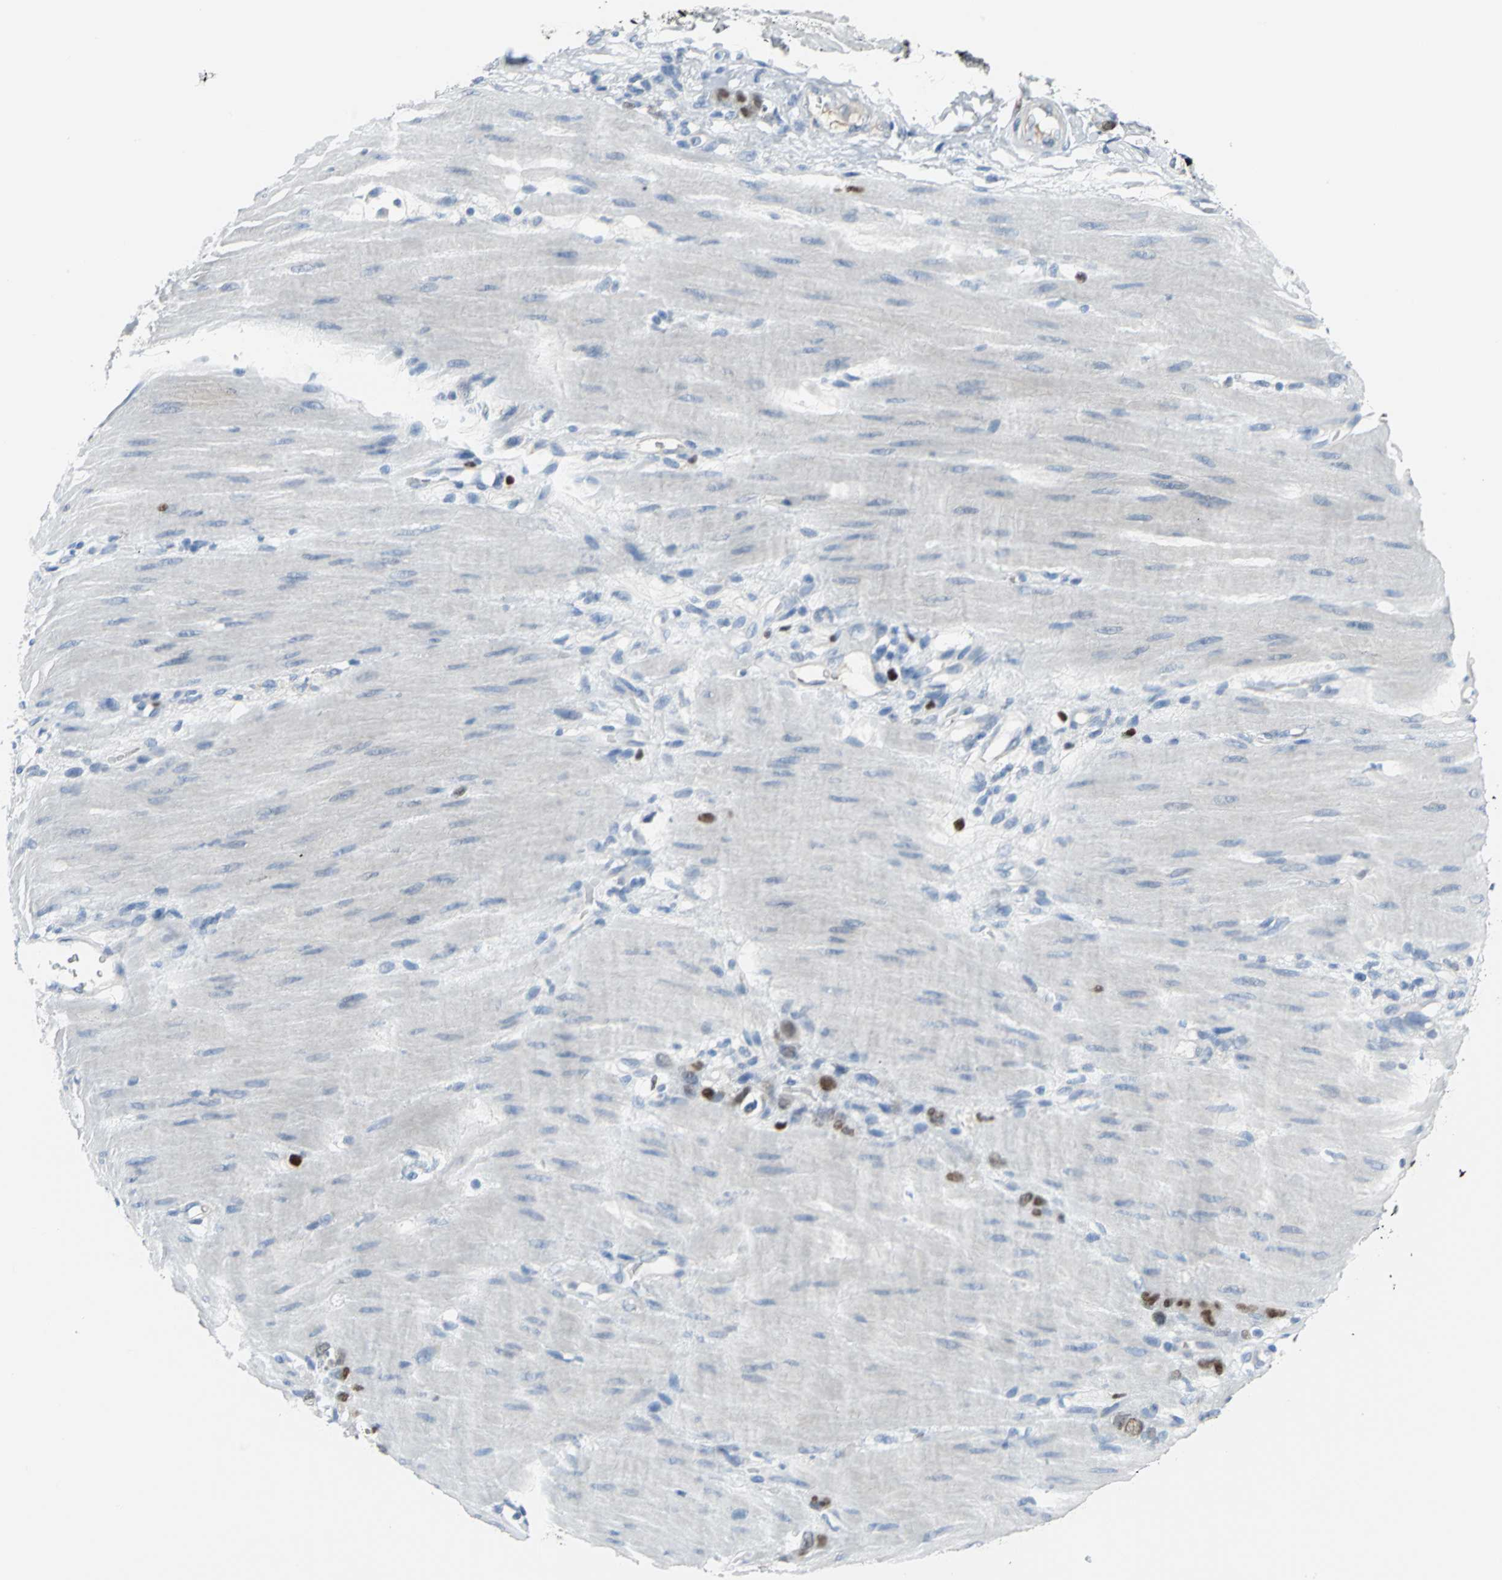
{"staining": {"intensity": "strong", "quantity": "25%-75%", "location": "nuclear"}, "tissue": "stomach cancer", "cell_type": "Tumor cells", "image_type": "cancer", "snomed": [{"axis": "morphology", "description": "Adenocarcinoma, NOS"}, {"axis": "topography", "description": "Stomach"}], "caption": "Human stomach cancer (adenocarcinoma) stained with a brown dye displays strong nuclear positive staining in approximately 25%-75% of tumor cells.", "gene": "MCM4", "patient": {"sex": "male", "age": 82}}